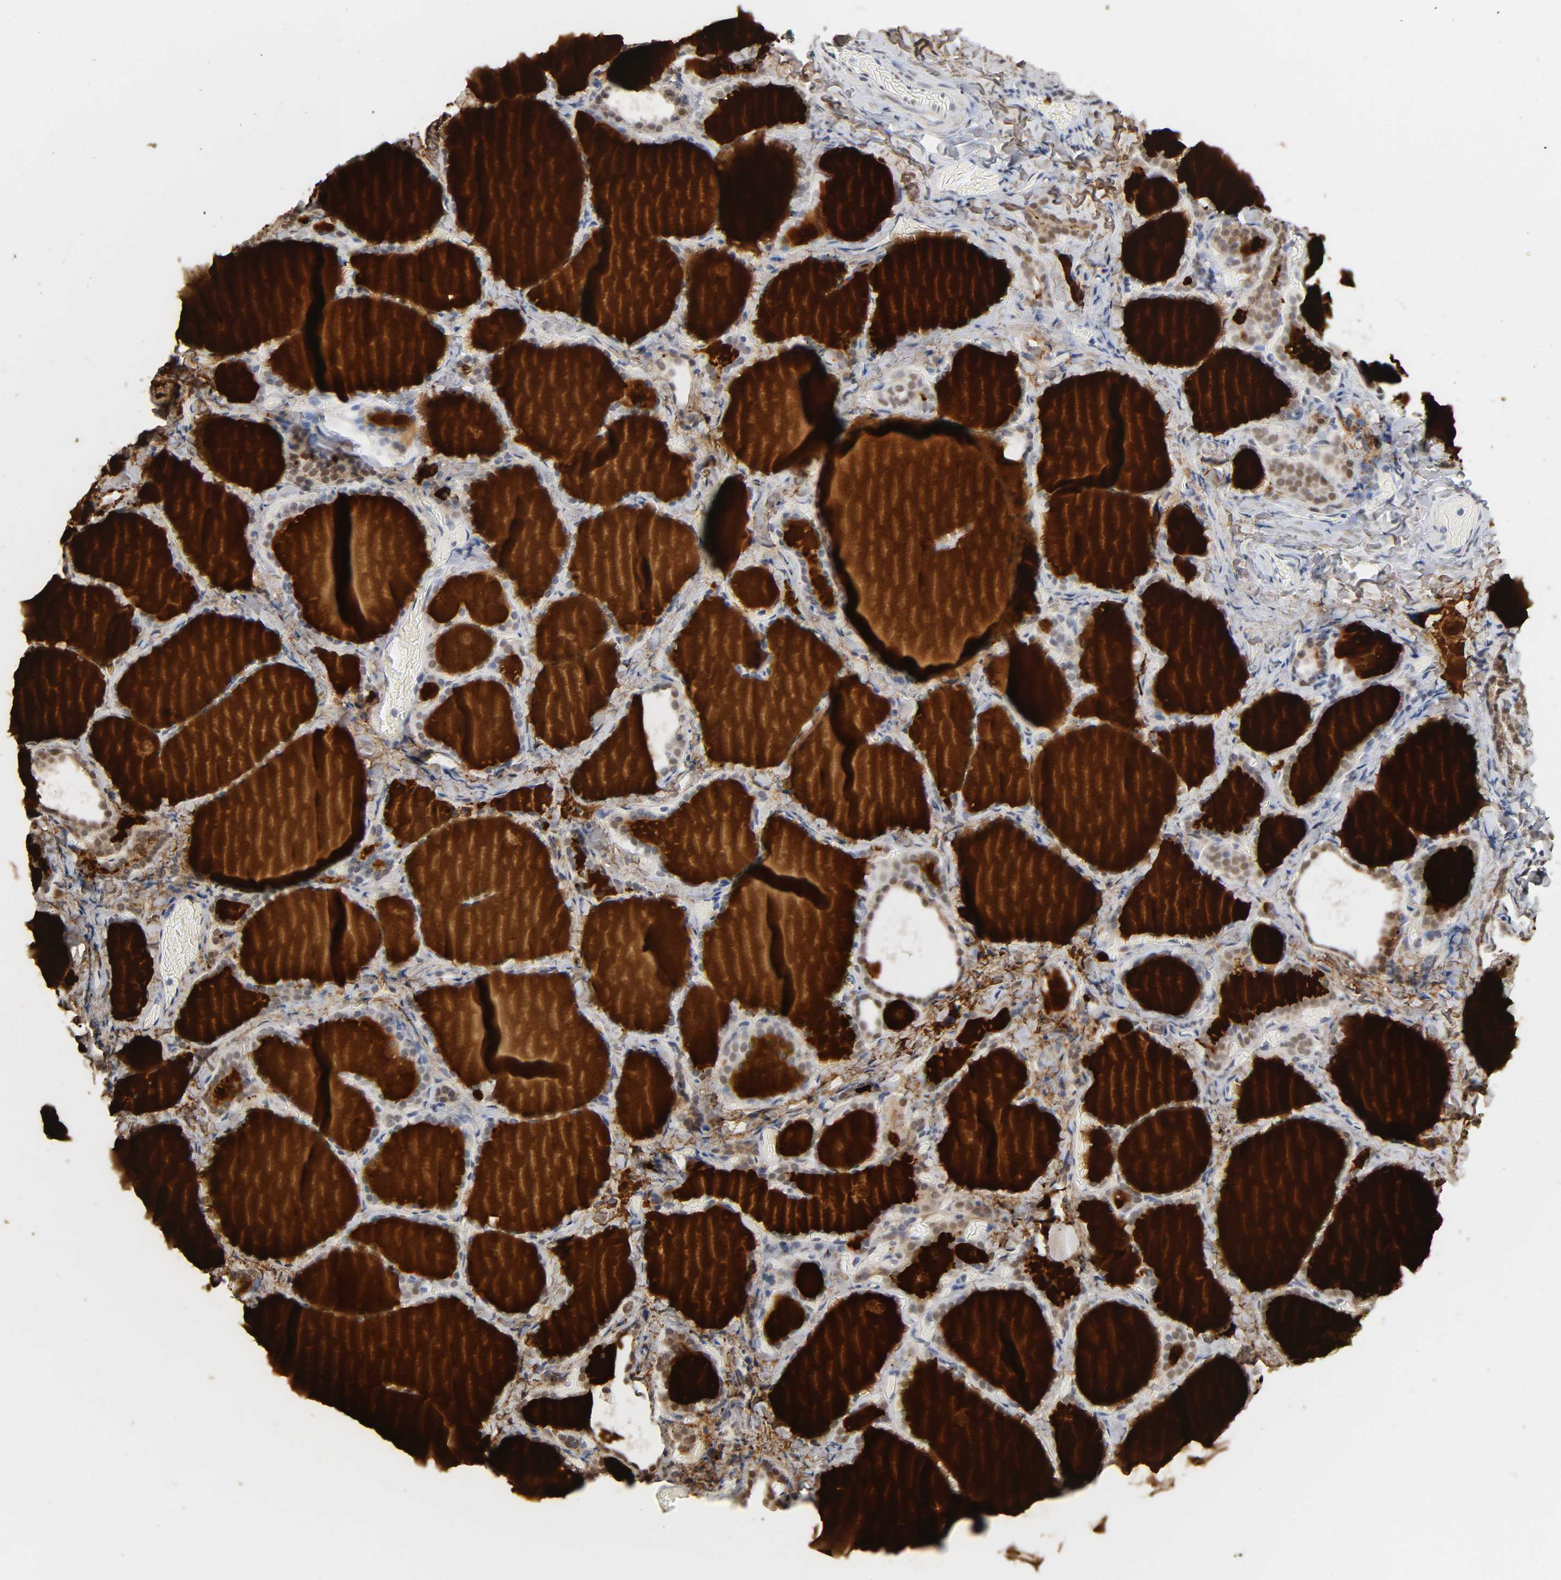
{"staining": {"intensity": "strong", "quantity": ">75%", "location": "nuclear"}, "tissue": "thyroid gland", "cell_type": "Glandular cells", "image_type": "normal", "snomed": [{"axis": "morphology", "description": "Normal tissue, NOS"}, {"axis": "morphology", "description": "Papillary adenocarcinoma, NOS"}, {"axis": "topography", "description": "Thyroid gland"}], "caption": "The image demonstrates immunohistochemical staining of benign thyroid gland. There is strong nuclear staining is seen in about >75% of glandular cells.", "gene": "KAT2B", "patient": {"sex": "female", "age": 30}}